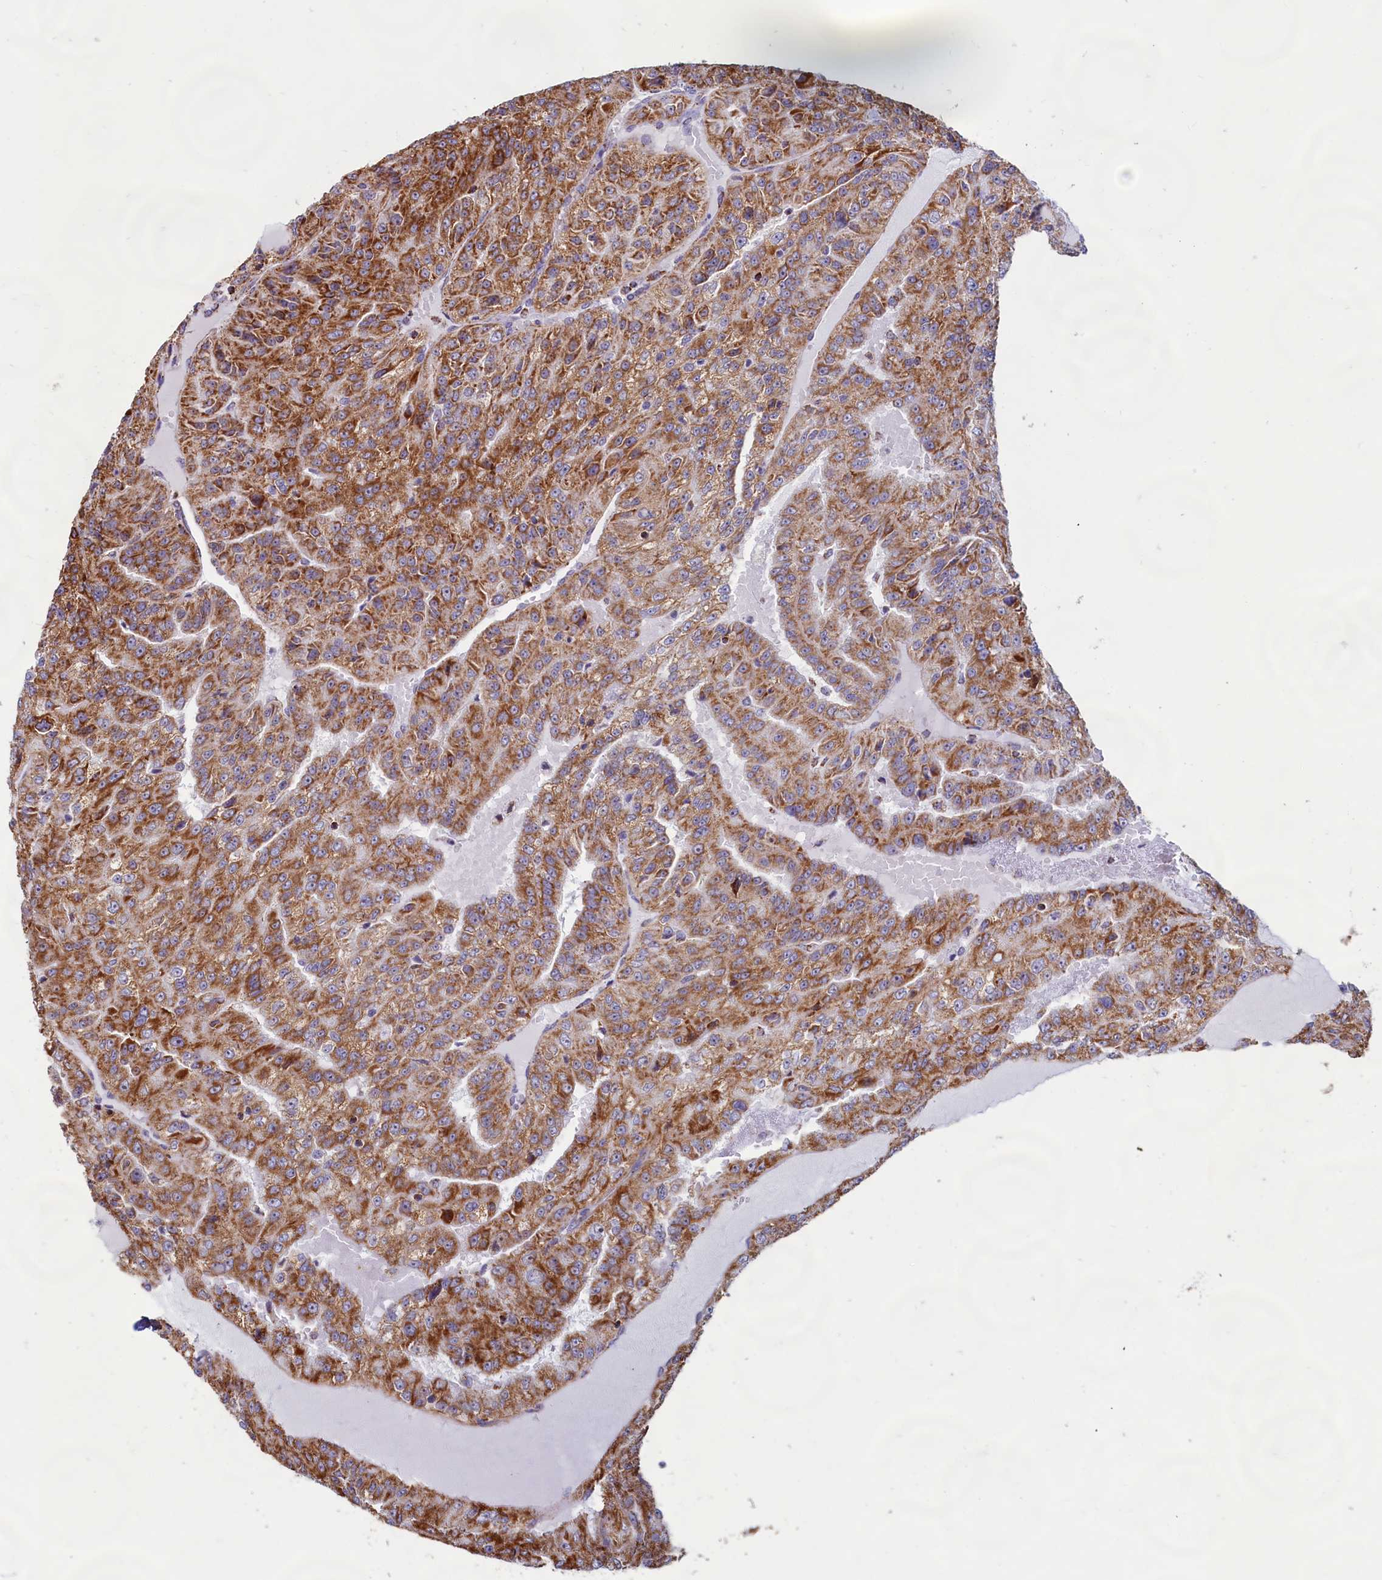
{"staining": {"intensity": "moderate", "quantity": ">75%", "location": "cytoplasmic/membranous"}, "tissue": "renal cancer", "cell_type": "Tumor cells", "image_type": "cancer", "snomed": [{"axis": "morphology", "description": "Adenocarcinoma, NOS"}, {"axis": "topography", "description": "Kidney"}], "caption": "An immunohistochemistry (IHC) photomicrograph of tumor tissue is shown. Protein staining in brown labels moderate cytoplasmic/membranous positivity in renal adenocarcinoma within tumor cells. The staining is performed using DAB brown chromogen to label protein expression. The nuclei are counter-stained blue using hematoxylin.", "gene": "C1D", "patient": {"sex": "female", "age": 63}}